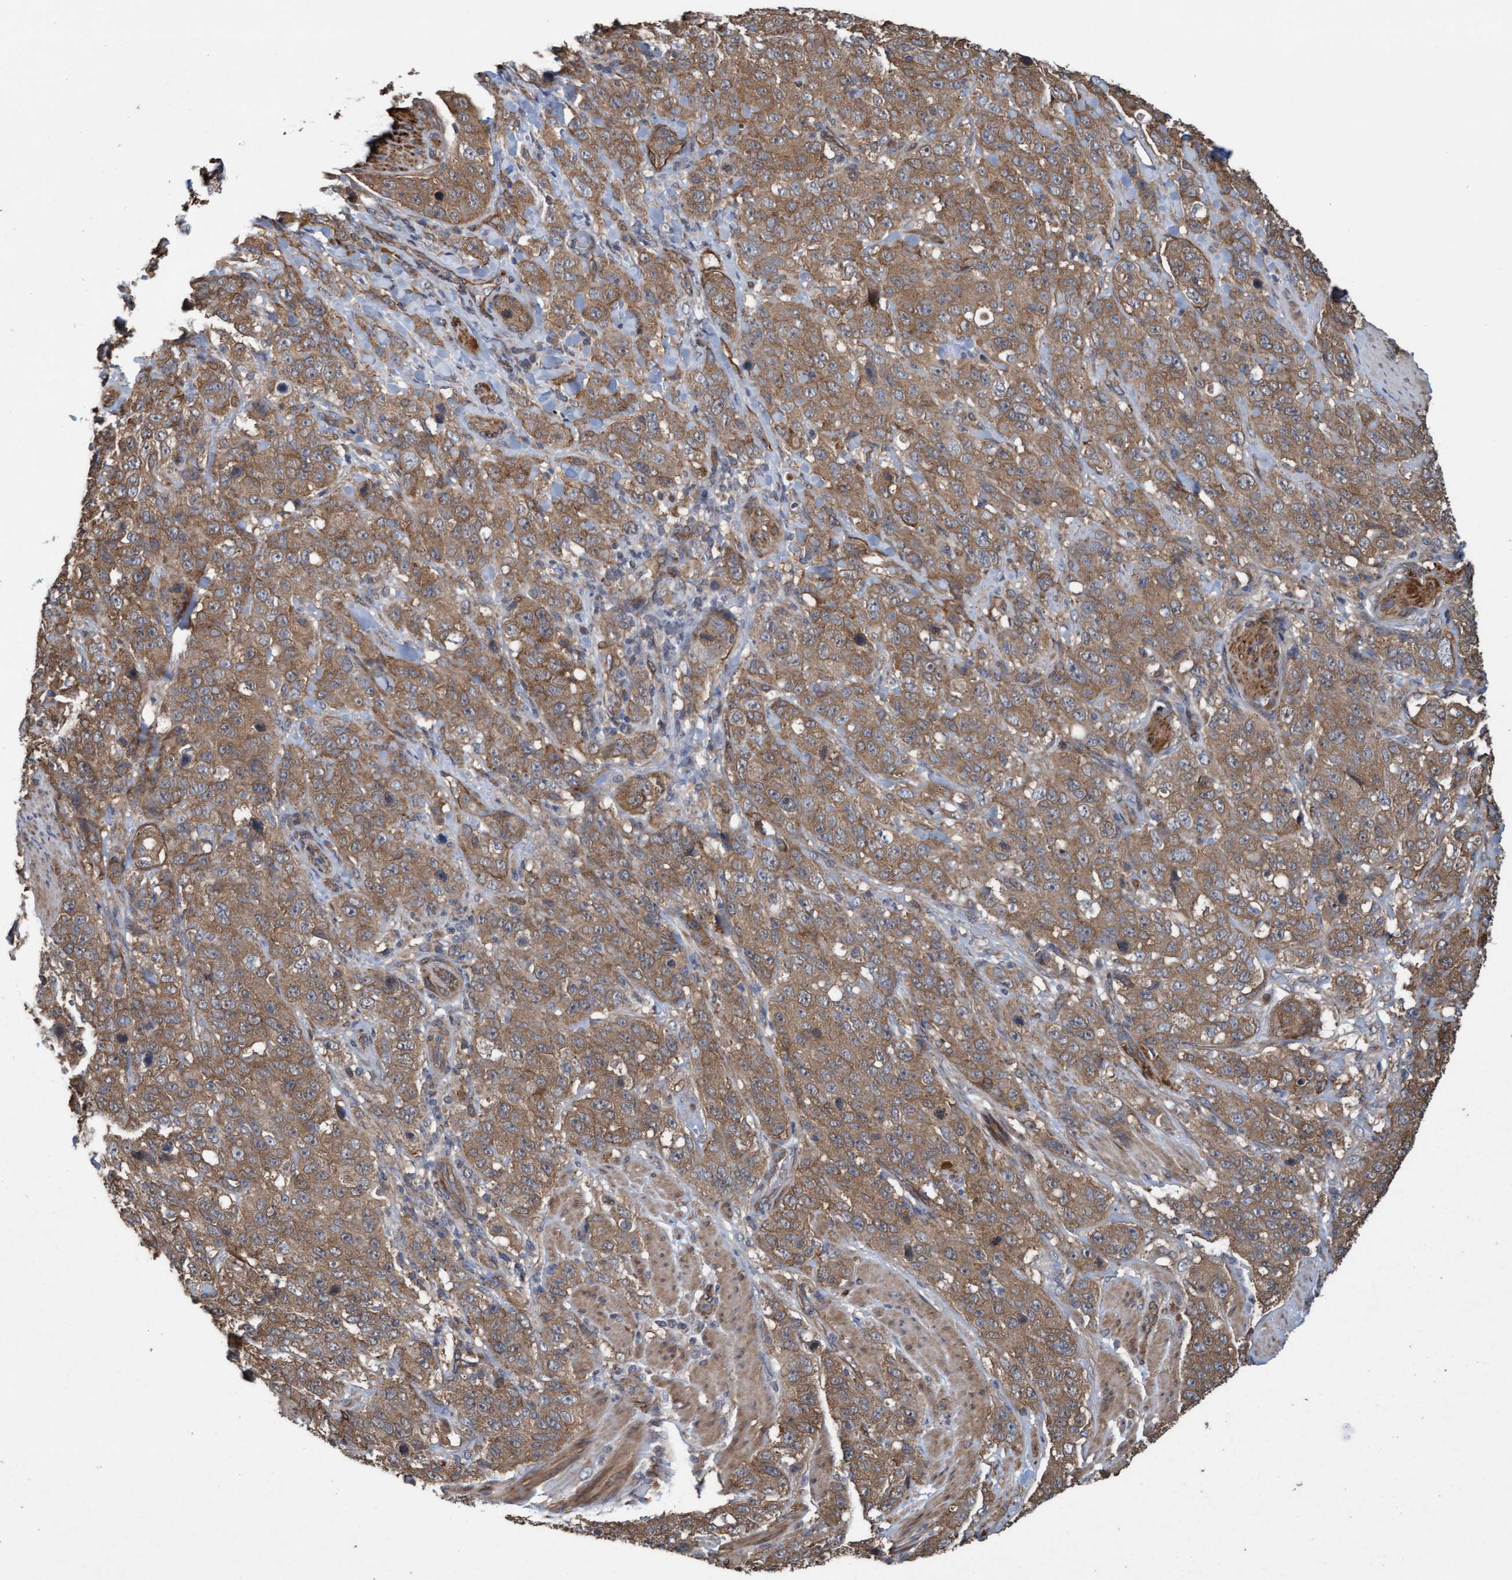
{"staining": {"intensity": "moderate", "quantity": ">75%", "location": "cytoplasmic/membranous"}, "tissue": "stomach cancer", "cell_type": "Tumor cells", "image_type": "cancer", "snomed": [{"axis": "morphology", "description": "Adenocarcinoma, NOS"}, {"axis": "topography", "description": "Stomach"}], "caption": "Tumor cells exhibit medium levels of moderate cytoplasmic/membranous staining in approximately >75% of cells in human adenocarcinoma (stomach). (brown staining indicates protein expression, while blue staining denotes nuclei).", "gene": "CDC42EP4", "patient": {"sex": "male", "age": 48}}